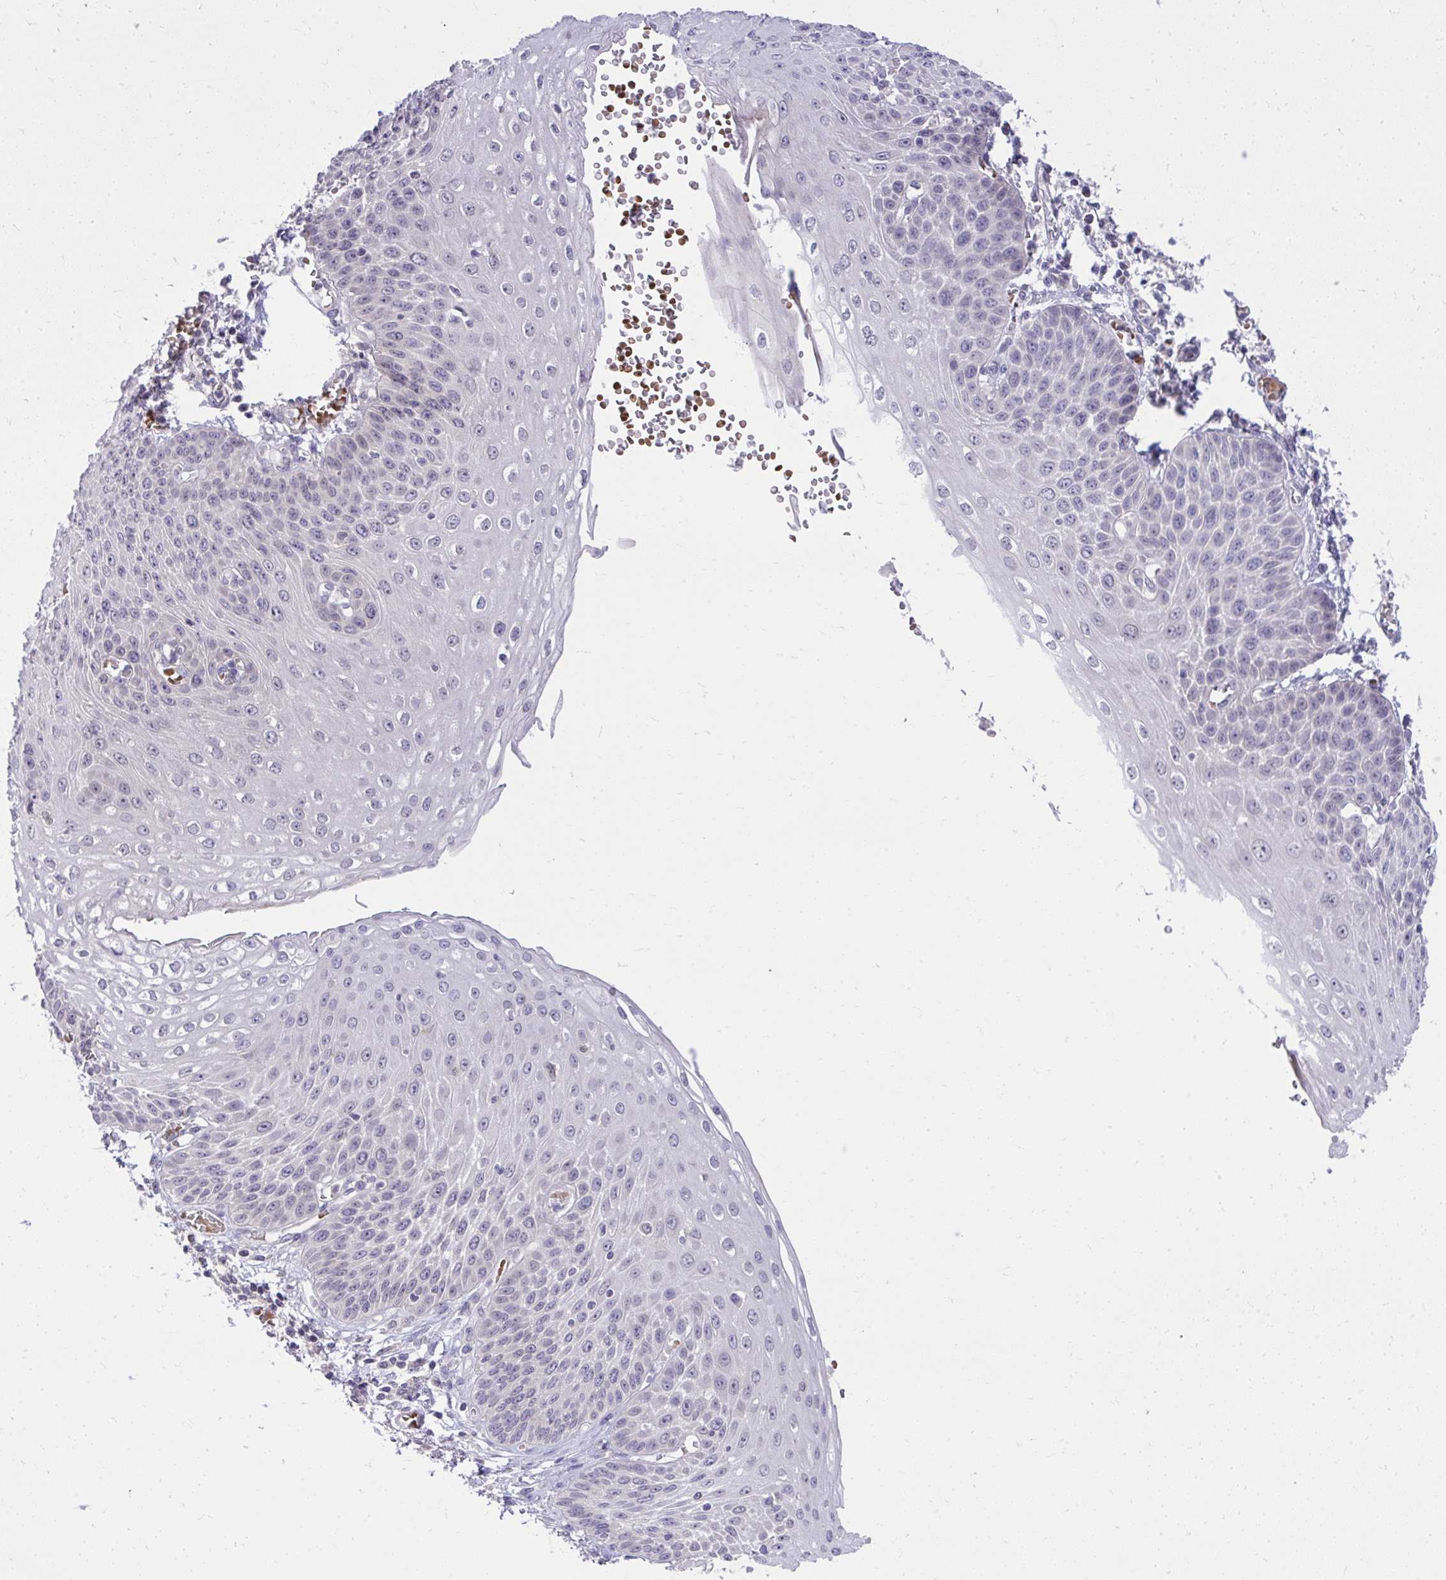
{"staining": {"intensity": "negative", "quantity": "none", "location": "none"}, "tissue": "esophagus", "cell_type": "Squamous epithelial cells", "image_type": "normal", "snomed": [{"axis": "morphology", "description": "Normal tissue, NOS"}, {"axis": "morphology", "description": "Adenocarcinoma, NOS"}, {"axis": "topography", "description": "Esophagus"}], "caption": "Esophagus stained for a protein using immunohistochemistry (IHC) exhibits no staining squamous epithelial cells.", "gene": "DPY19L1", "patient": {"sex": "male", "age": 81}}